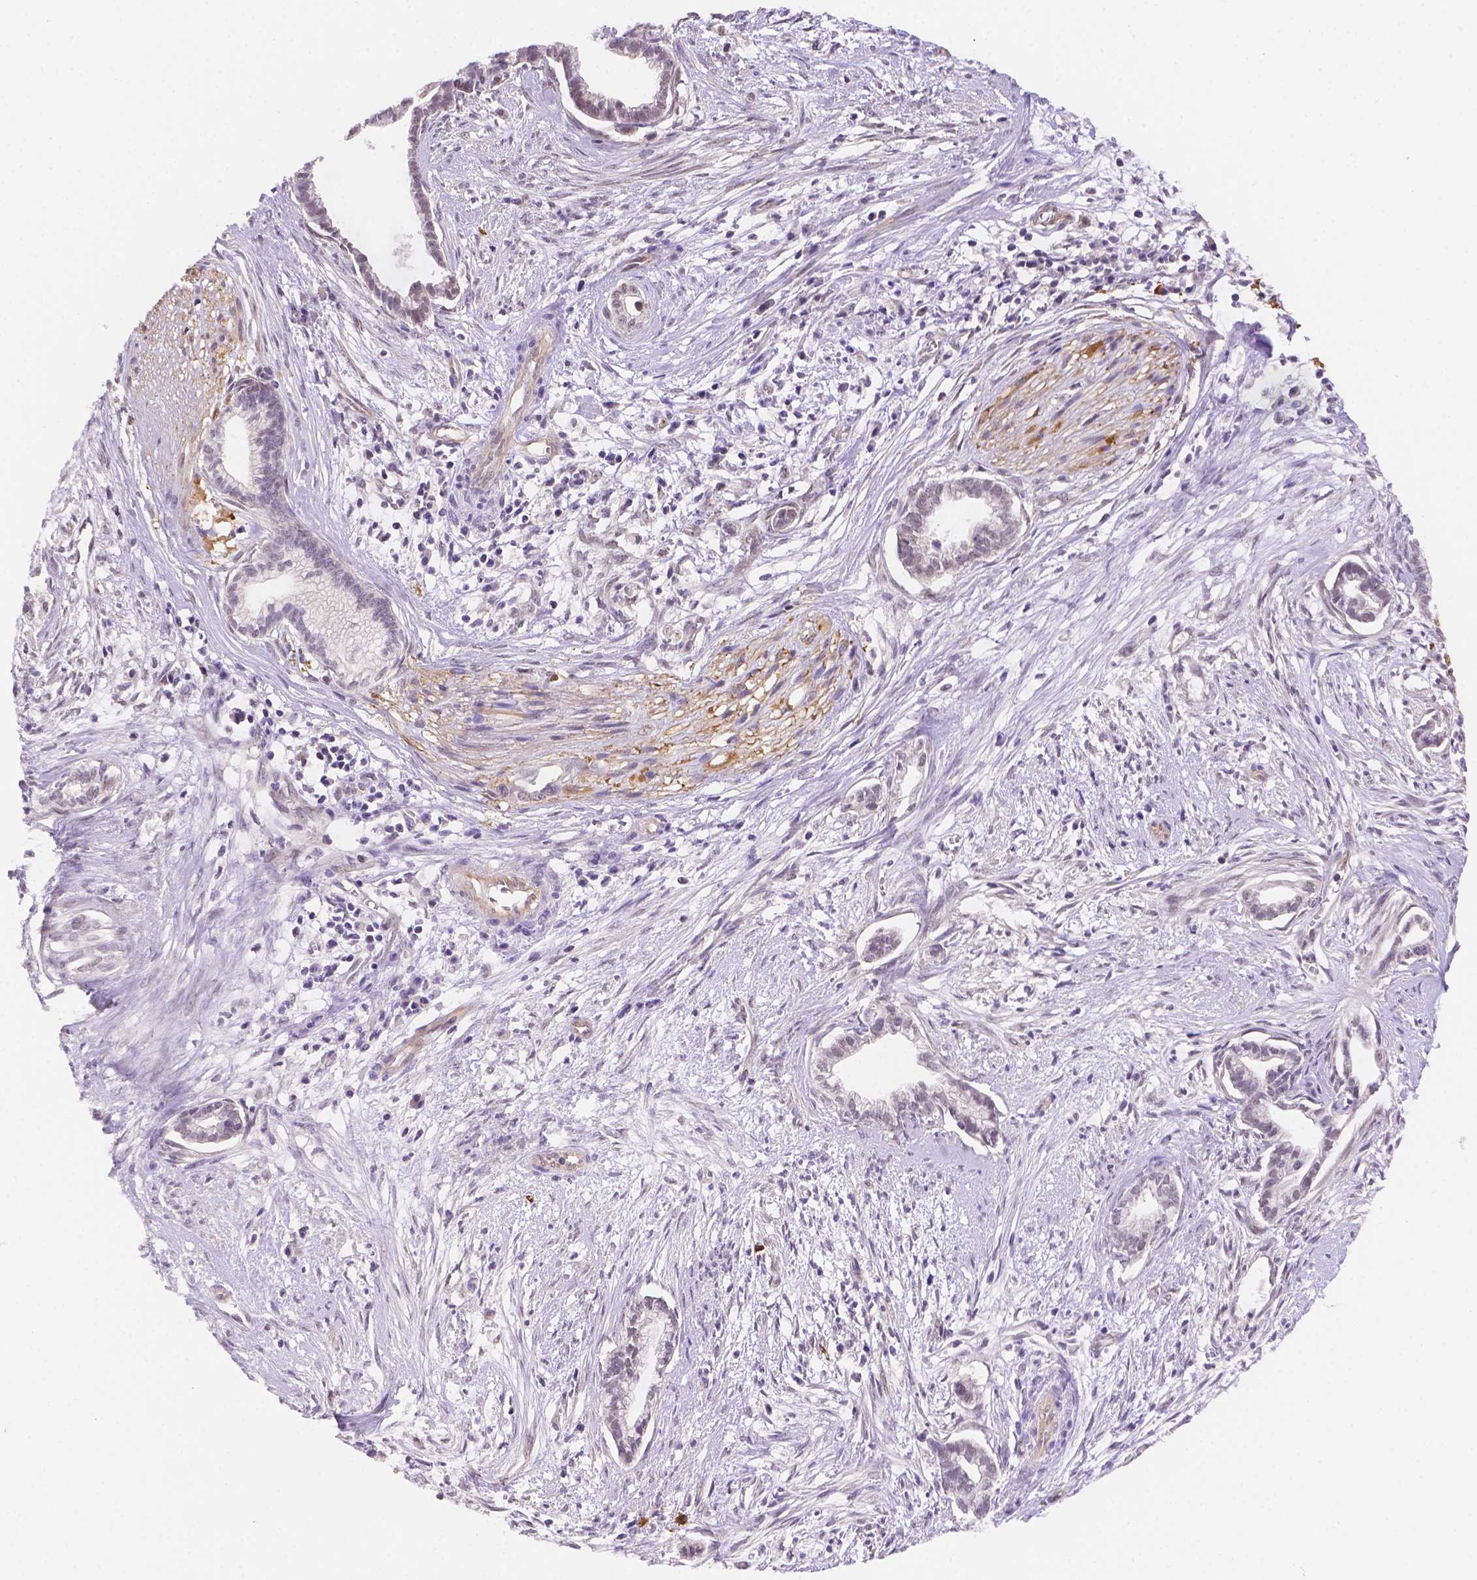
{"staining": {"intensity": "negative", "quantity": "none", "location": "none"}, "tissue": "cervical cancer", "cell_type": "Tumor cells", "image_type": "cancer", "snomed": [{"axis": "morphology", "description": "Adenocarcinoma, NOS"}, {"axis": "topography", "description": "Cervix"}], "caption": "A micrograph of human cervical cancer is negative for staining in tumor cells.", "gene": "NXPE2", "patient": {"sex": "female", "age": 62}}